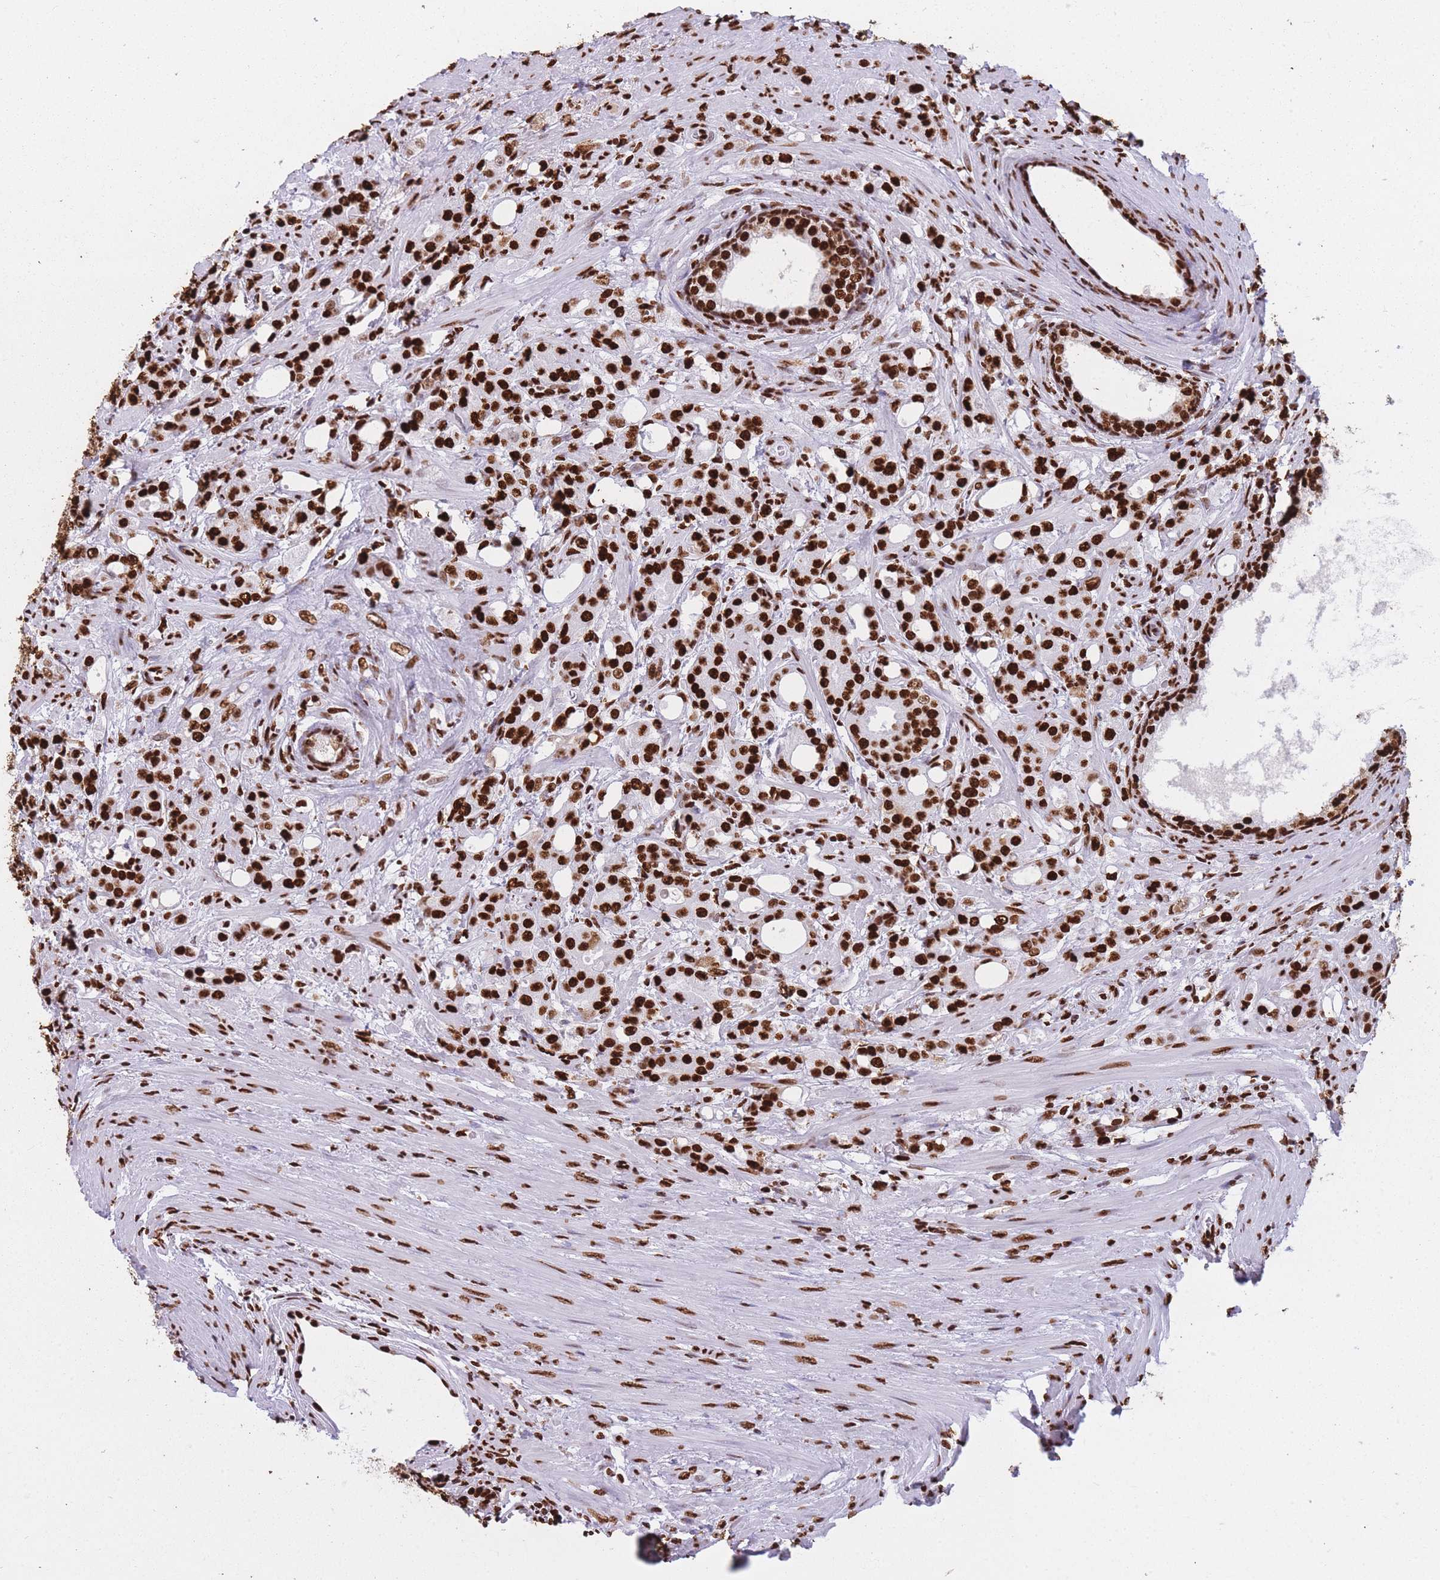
{"staining": {"intensity": "strong", "quantity": ">75%", "location": "nuclear"}, "tissue": "prostate cancer", "cell_type": "Tumor cells", "image_type": "cancer", "snomed": [{"axis": "morphology", "description": "Adenocarcinoma, High grade"}, {"axis": "topography", "description": "Prostate"}], "caption": "Human prostate adenocarcinoma (high-grade) stained with a protein marker displays strong staining in tumor cells.", "gene": "HNRNPUL1", "patient": {"sex": "male", "age": 69}}